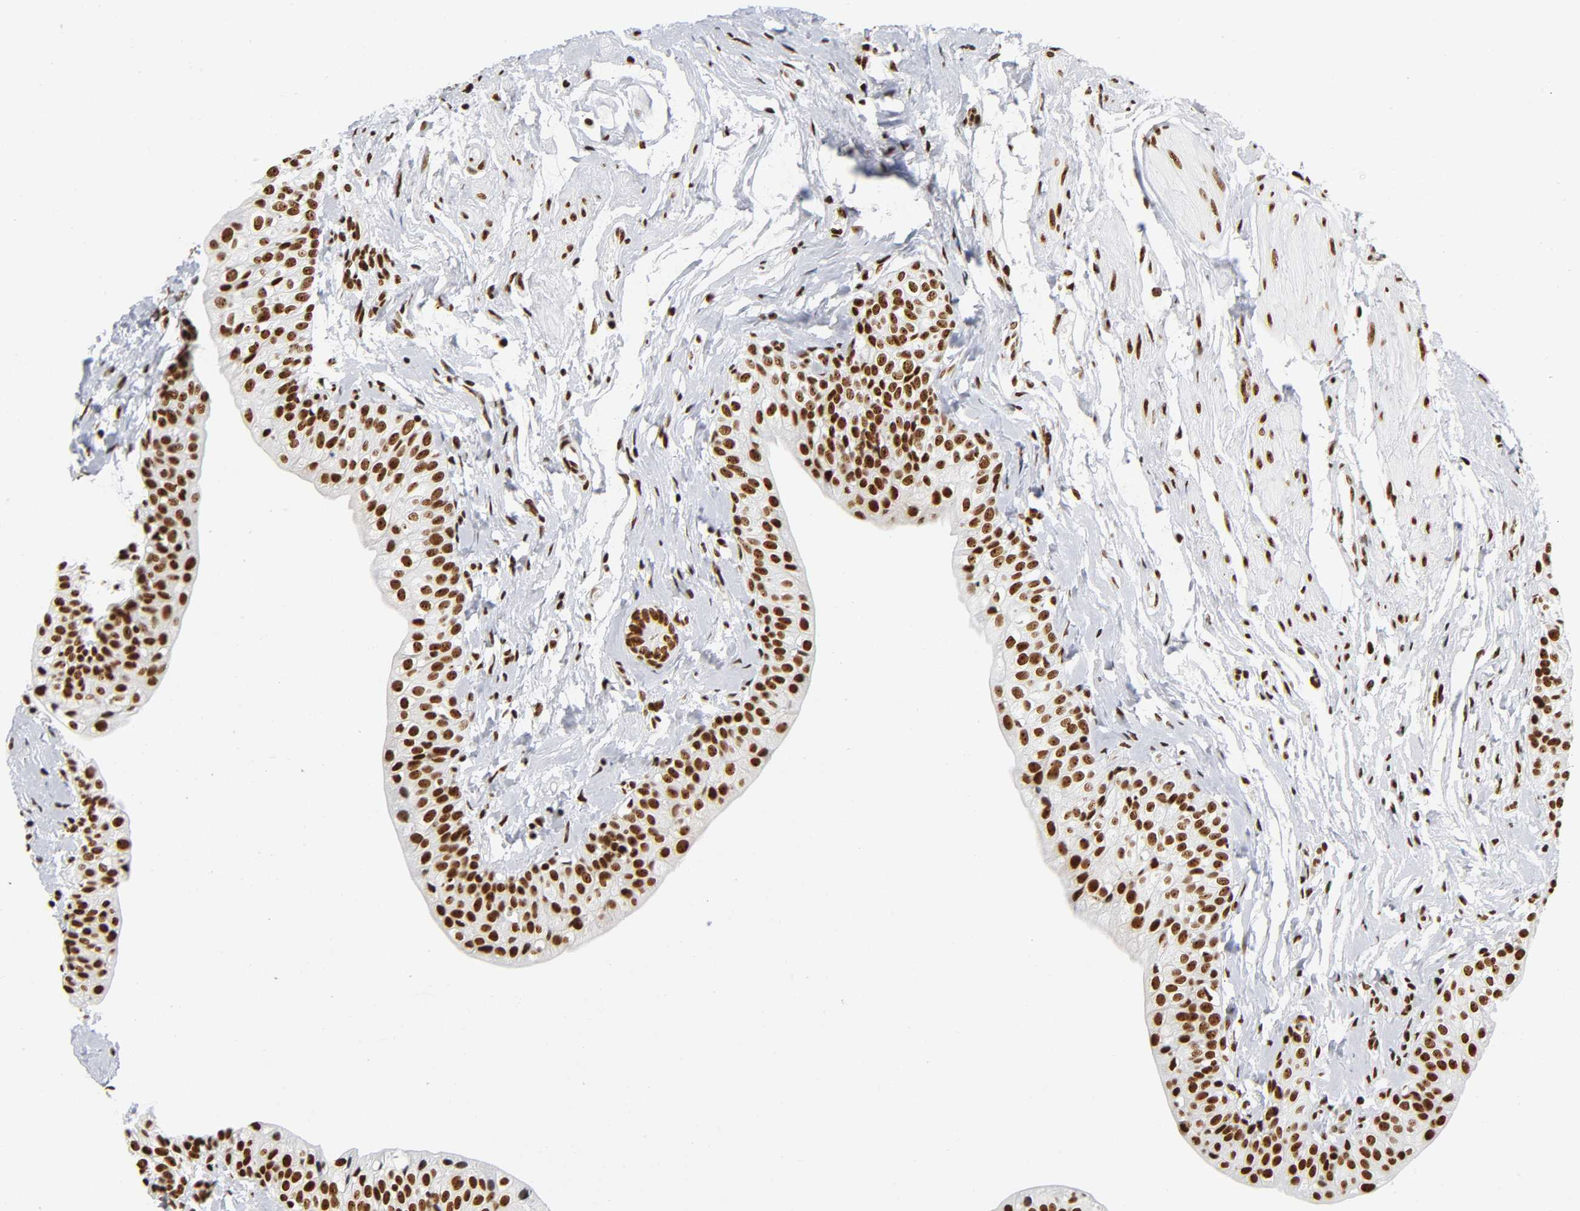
{"staining": {"intensity": "strong", "quantity": ">75%", "location": "nuclear"}, "tissue": "urinary bladder", "cell_type": "Urothelial cells", "image_type": "normal", "snomed": [{"axis": "morphology", "description": "Normal tissue, NOS"}, {"axis": "topography", "description": "Urinary bladder"}], "caption": "A high amount of strong nuclear positivity is present in approximately >75% of urothelial cells in unremarkable urinary bladder.", "gene": "UBTF", "patient": {"sex": "male", "age": 59}}